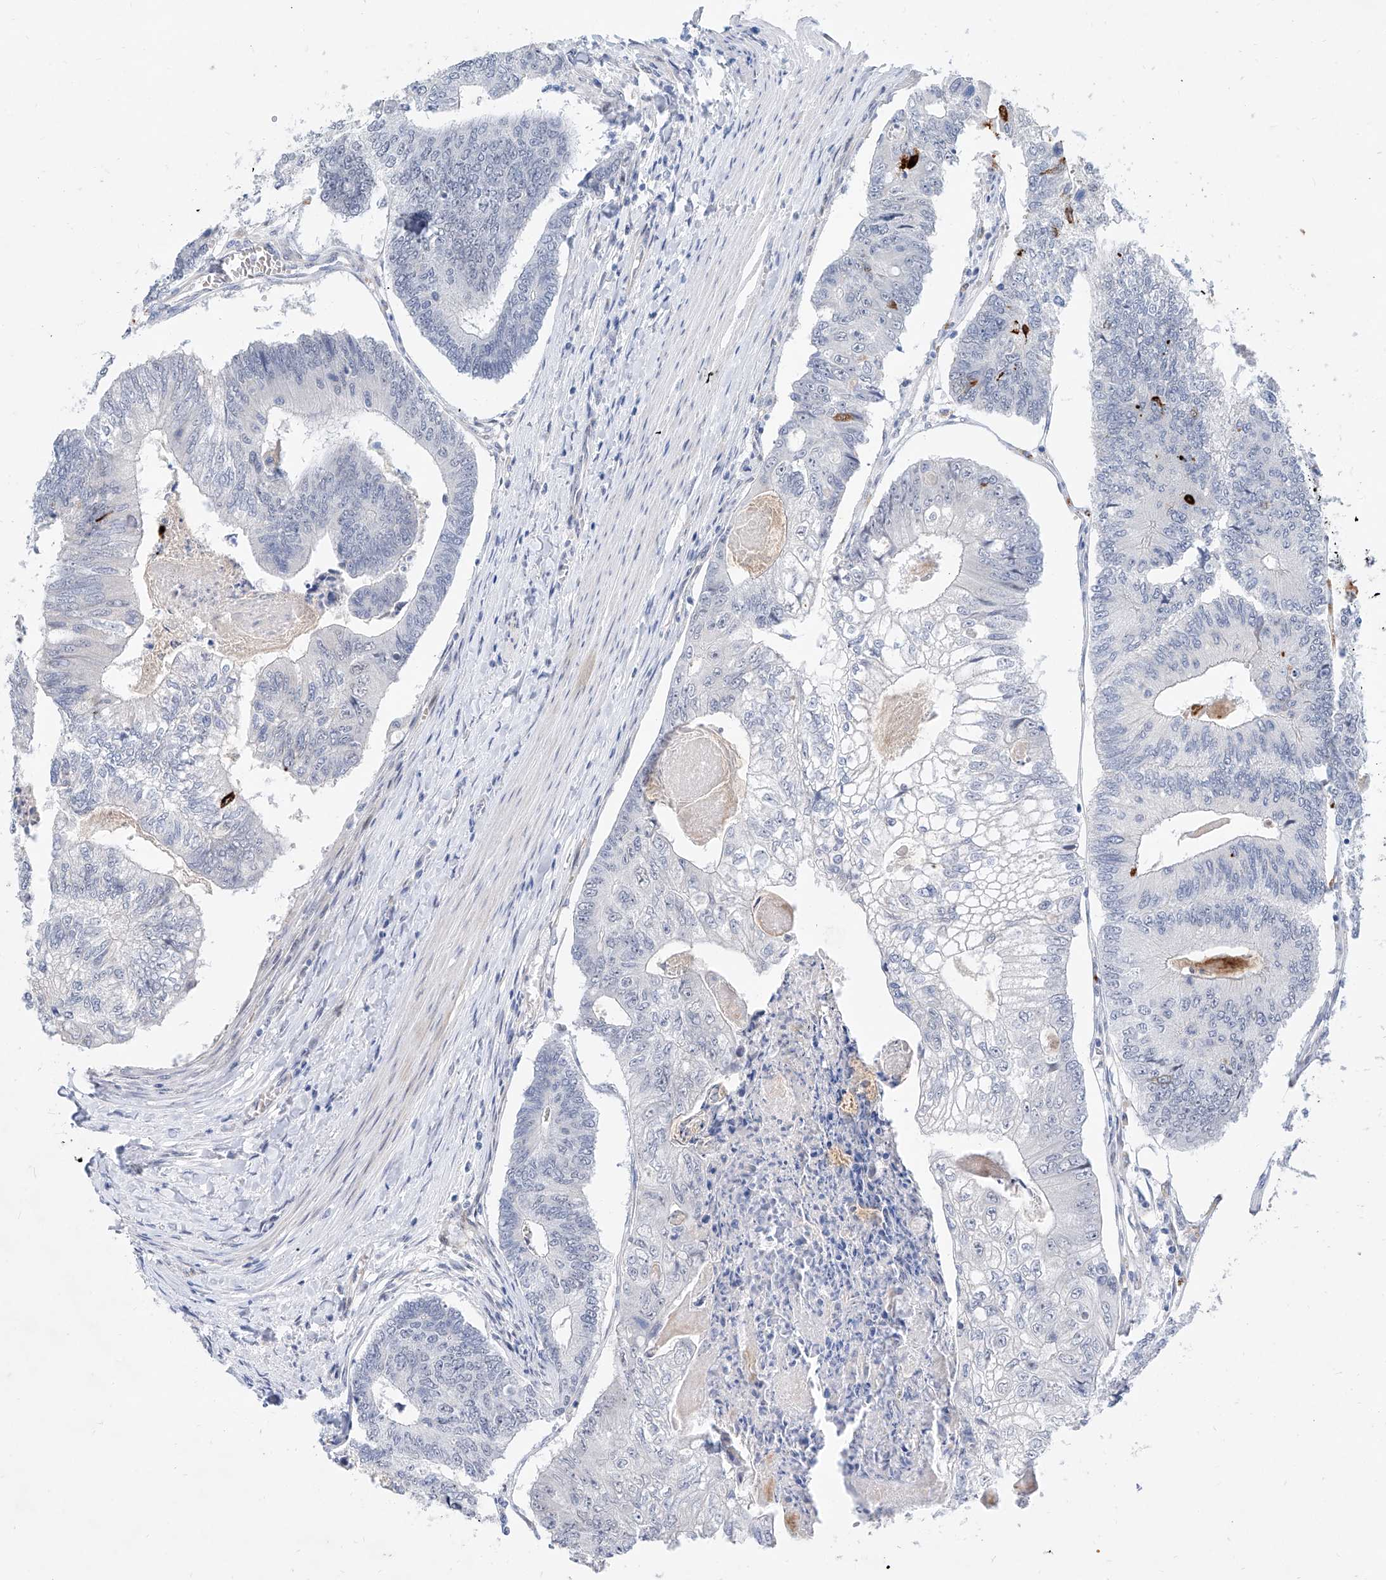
{"staining": {"intensity": "negative", "quantity": "none", "location": "none"}, "tissue": "colorectal cancer", "cell_type": "Tumor cells", "image_type": "cancer", "snomed": [{"axis": "morphology", "description": "Adenocarcinoma, NOS"}, {"axis": "topography", "description": "Colon"}], "caption": "Immunohistochemistry photomicrograph of colorectal adenocarcinoma stained for a protein (brown), which displays no positivity in tumor cells.", "gene": "BPTF", "patient": {"sex": "female", "age": 67}}